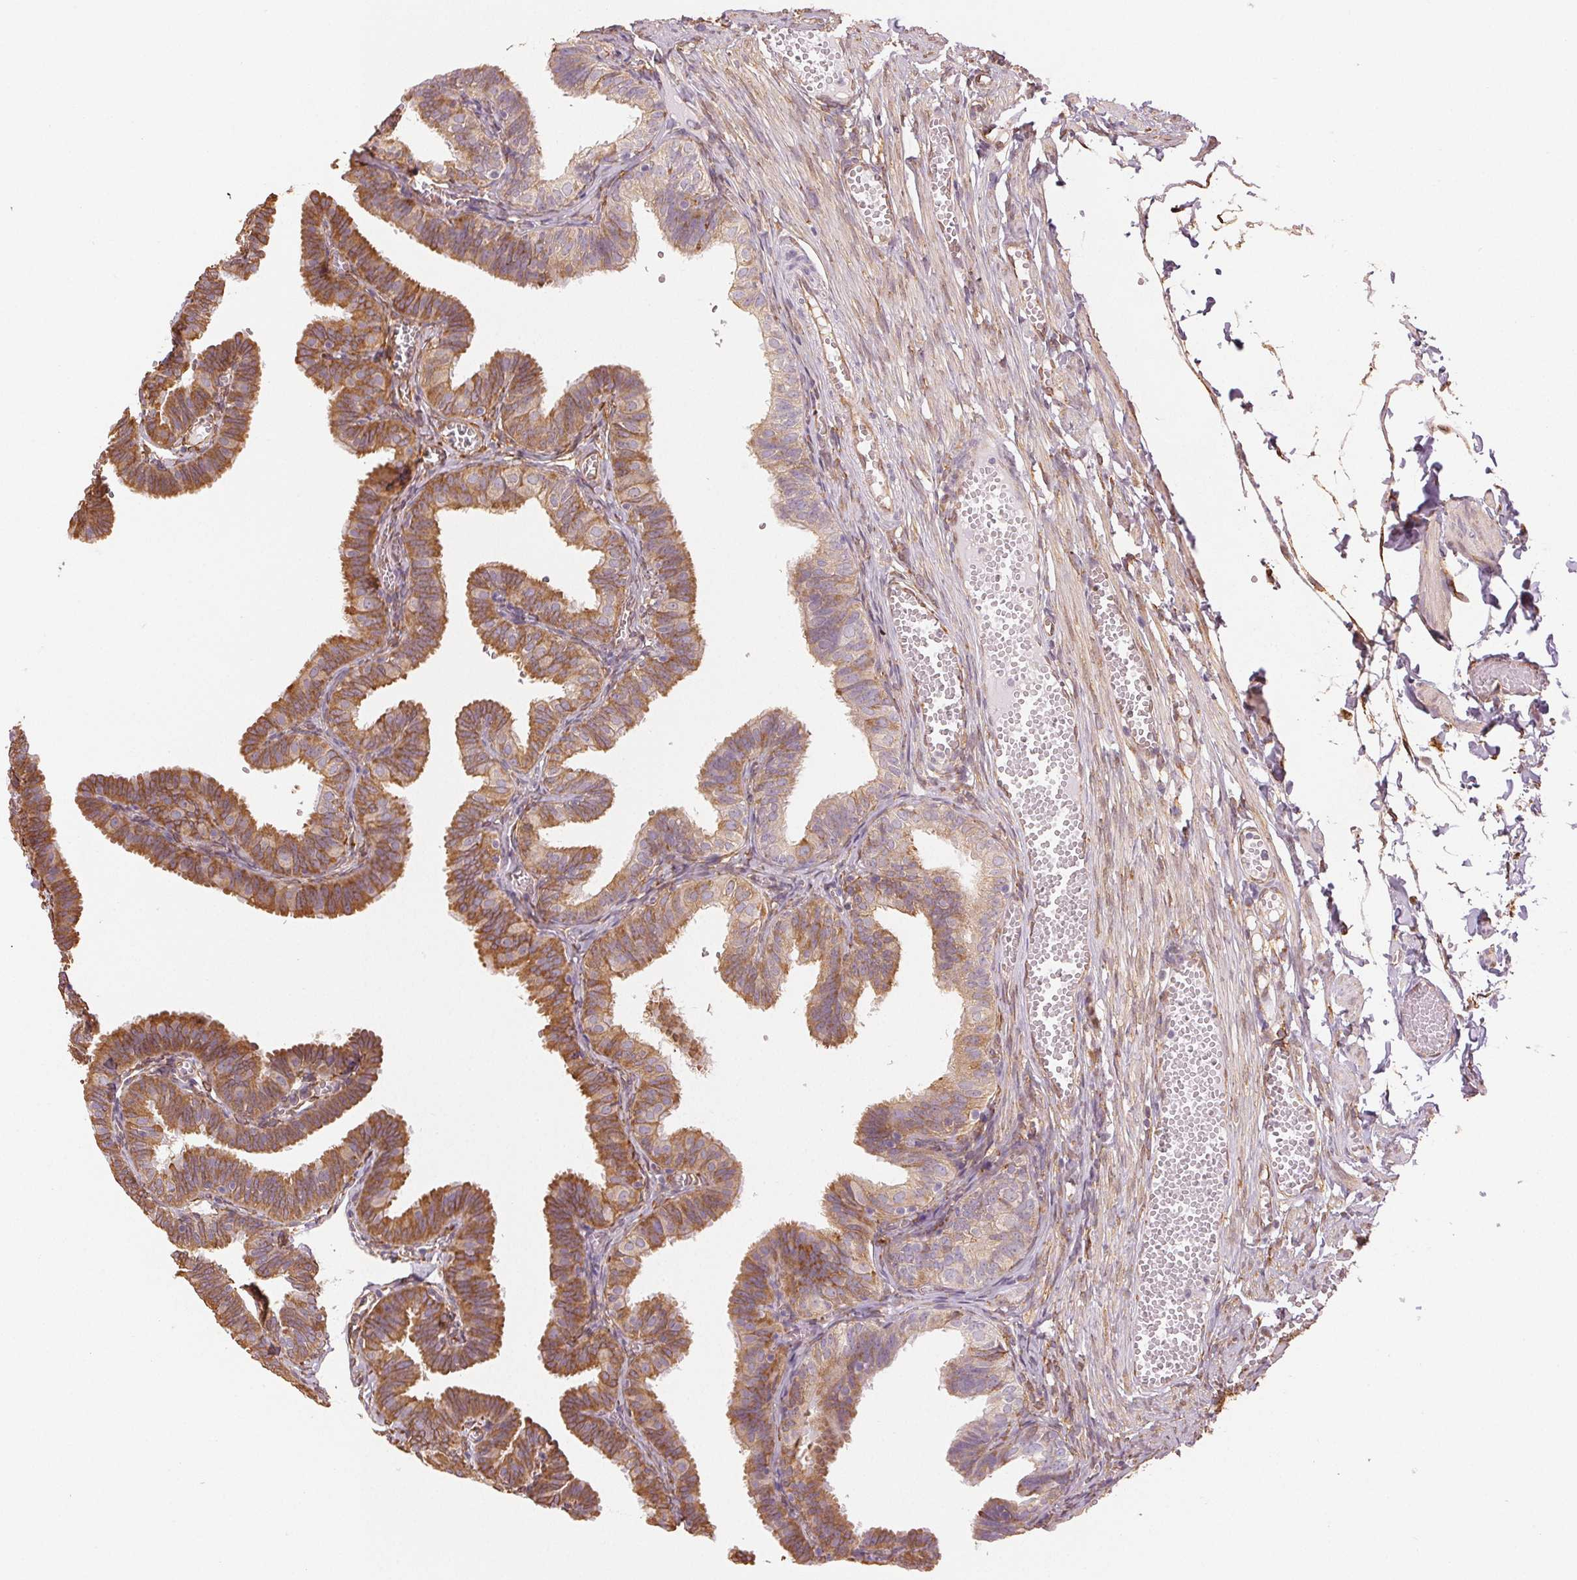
{"staining": {"intensity": "strong", "quantity": "25%-75%", "location": "cytoplasmic/membranous"}, "tissue": "fallopian tube", "cell_type": "Glandular cells", "image_type": "normal", "snomed": [{"axis": "morphology", "description": "Normal tissue, NOS"}, {"axis": "topography", "description": "Fallopian tube"}], "caption": "Protein positivity by immunohistochemistry demonstrates strong cytoplasmic/membranous positivity in approximately 25%-75% of glandular cells in benign fallopian tube.", "gene": "RCN3", "patient": {"sex": "female", "age": 25}}